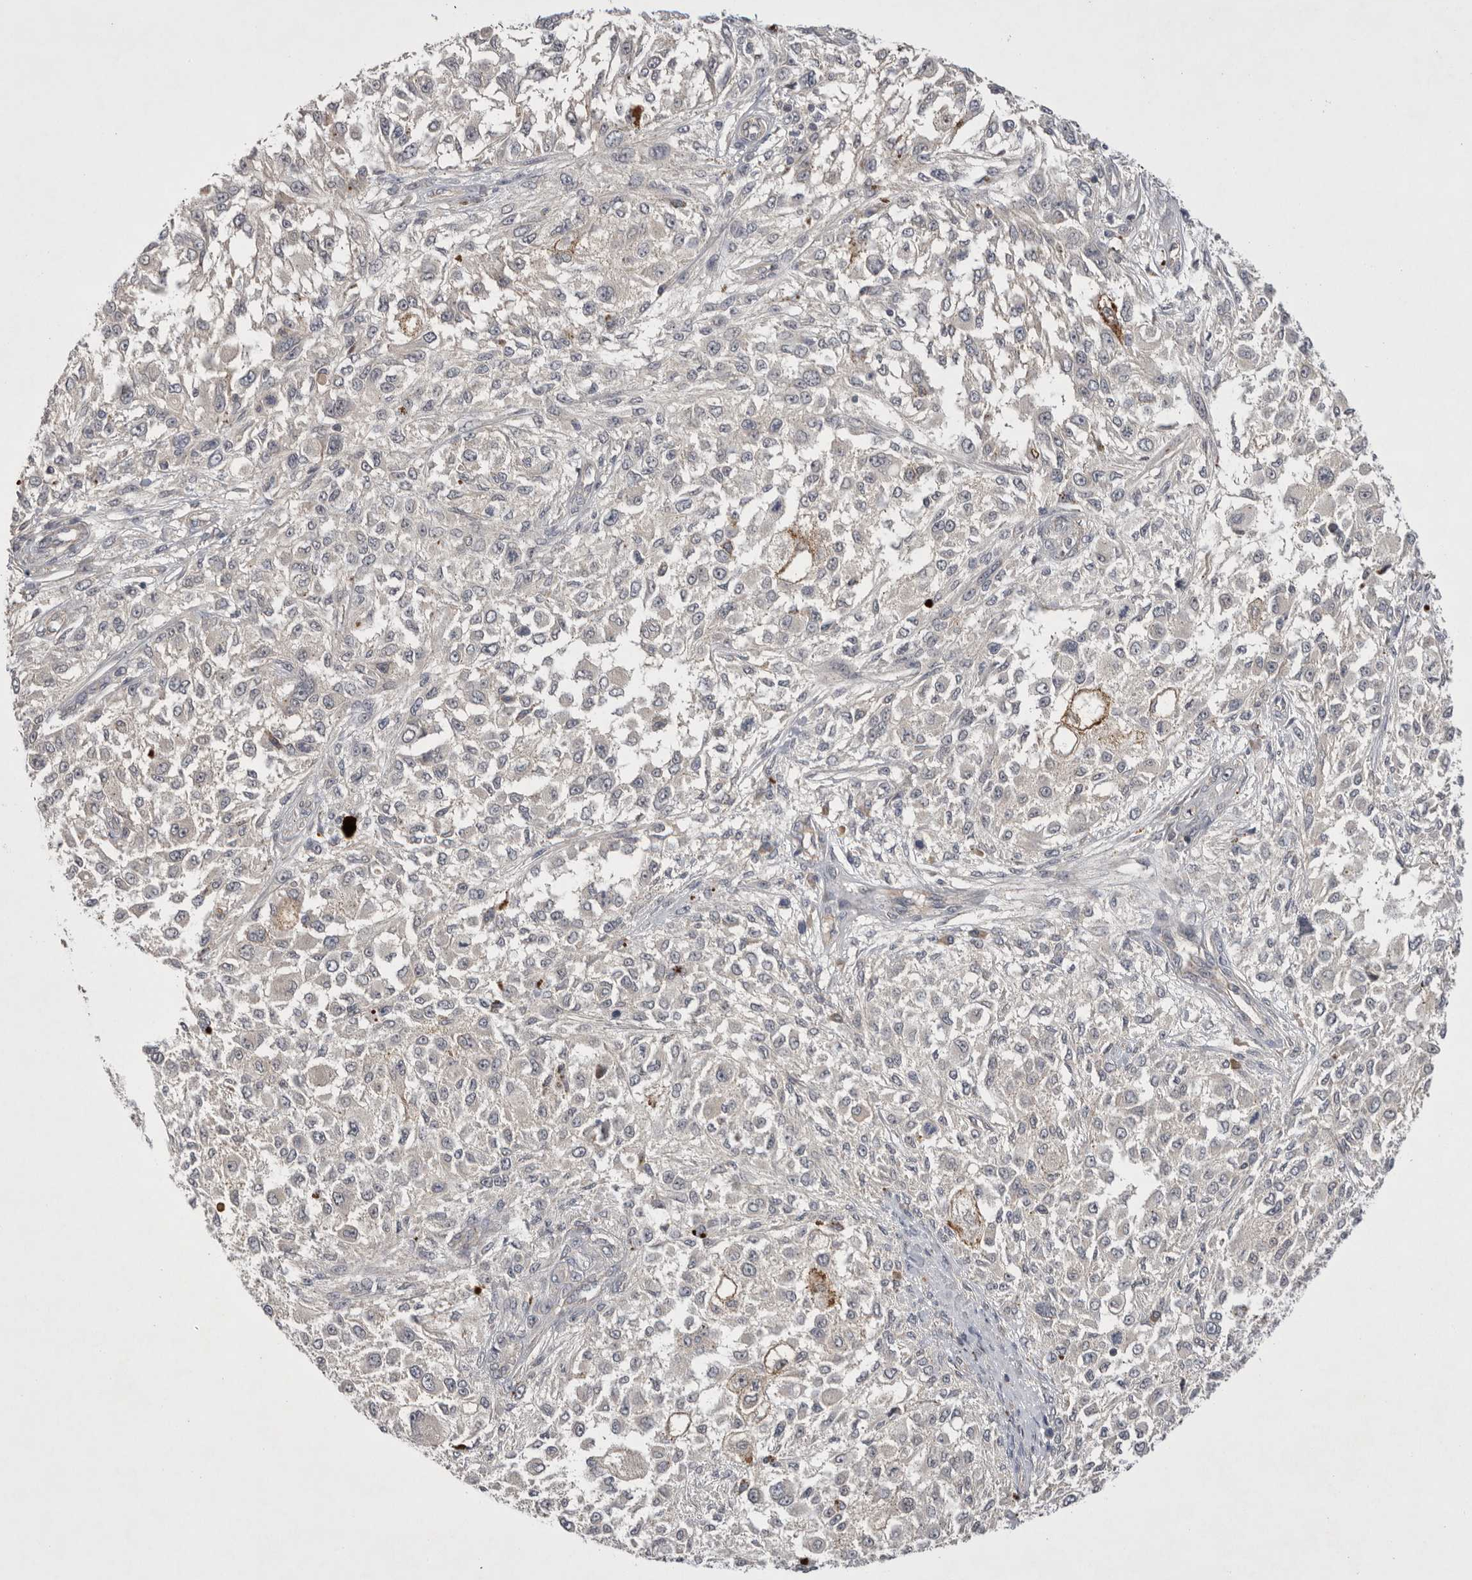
{"staining": {"intensity": "negative", "quantity": "none", "location": "none"}, "tissue": "melanoma", "cell_type": "Tumor cells", "image_type": "cancer", "snomed": [{"axis": "morphology", "description": "Necrosis, NOS"}, {"axis": "morphology", "description": "Malignant melanoma, NOS"}, {"axis": "topography", "description": "Skin"}], "caption": "Tumor cells are negative for protein expression in human malignant melanoma. (Immunohistochemistry (ihc), brightfield microscopy, high magnification).", "gene": "NRCAM", "patient": {"sex": "female", "age": 87}}